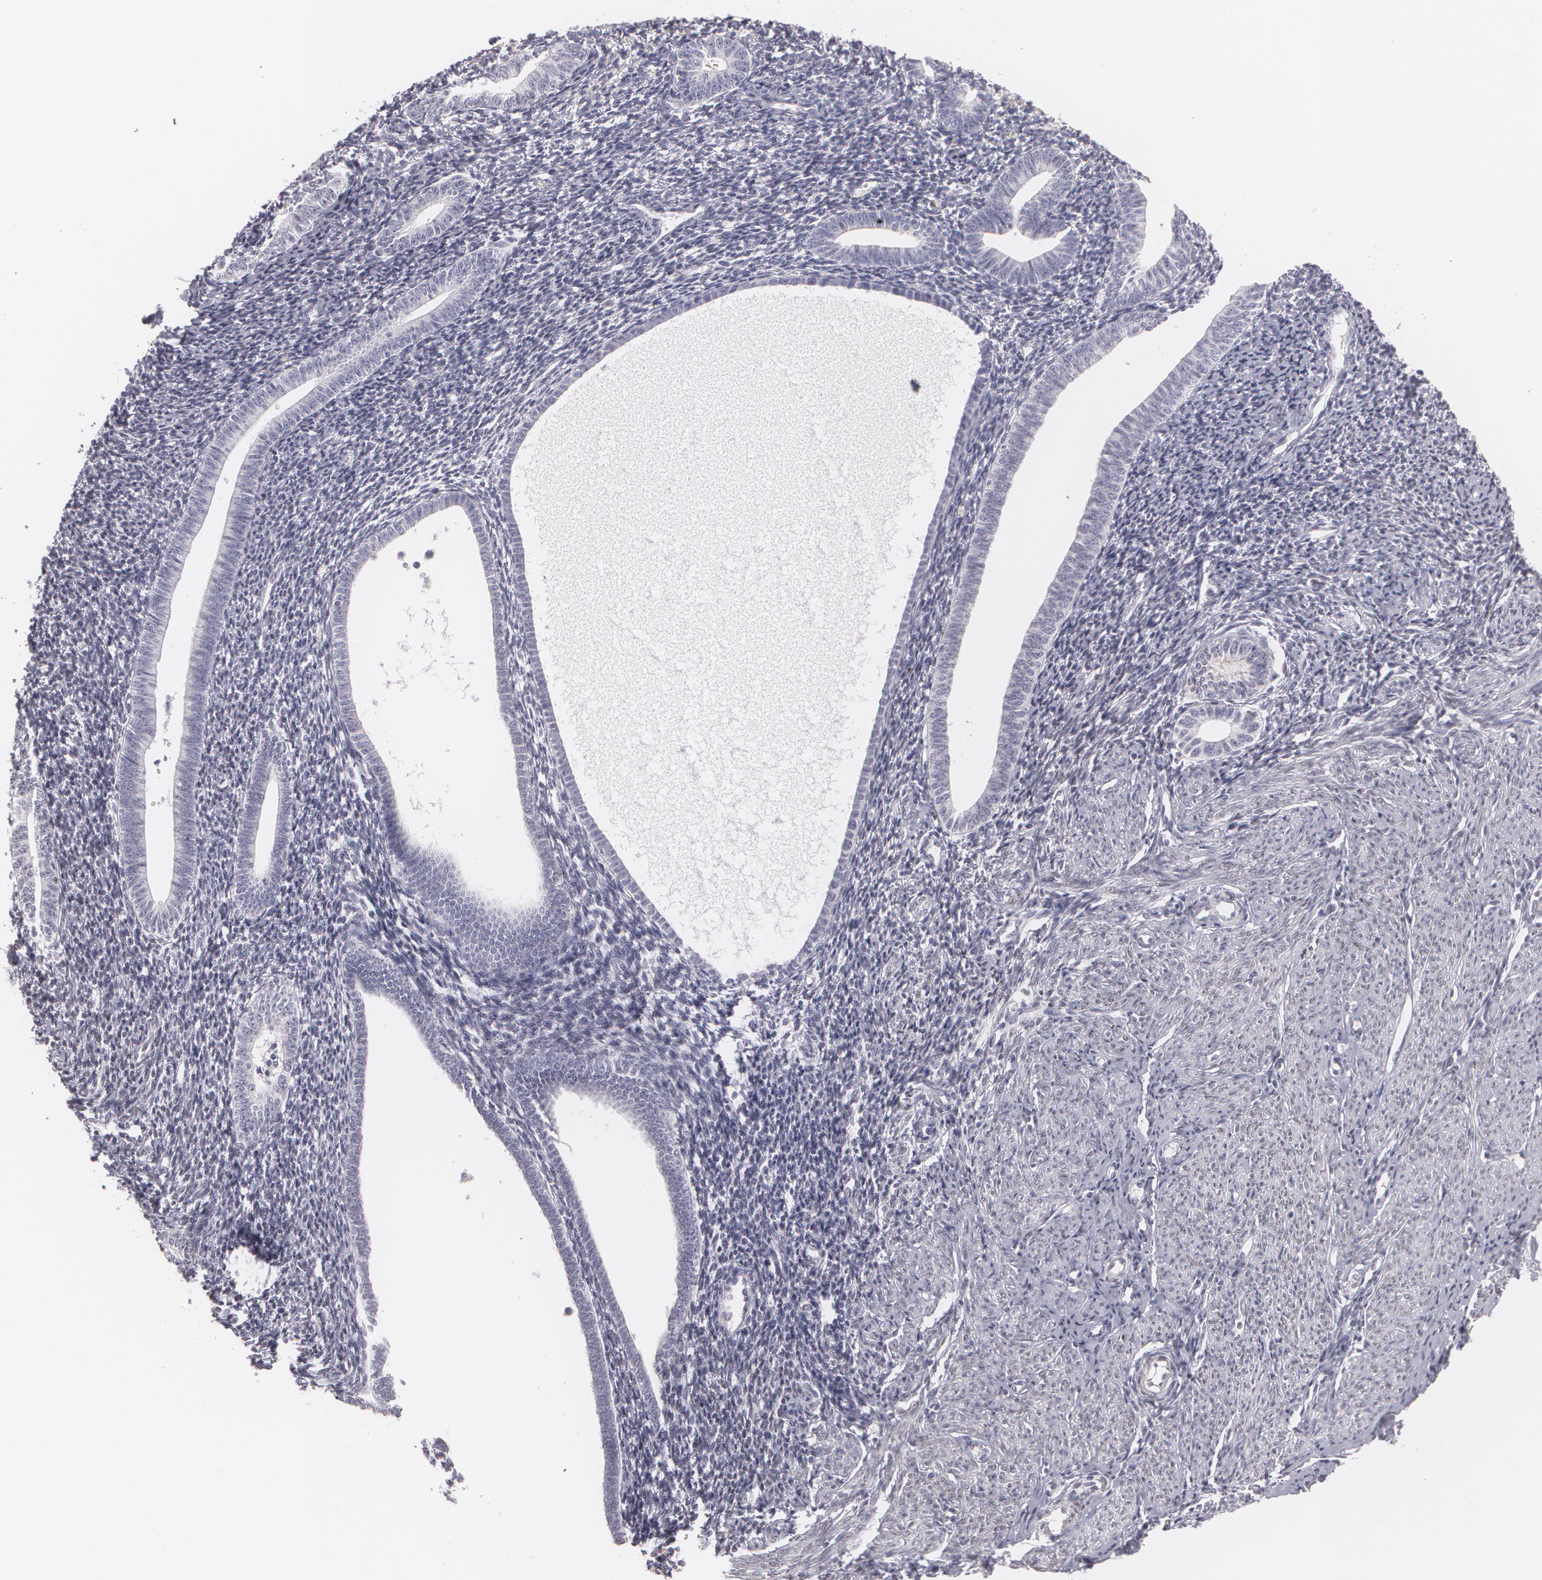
{"staining": {"intensity": "negative", "quantity": "none", "location": "none"}, "tissue": "endometrium", "cell_type": "Cells in endometrial stroma", "image_type": "normal", "snomed": [{"axis": "morphology", "description": "Normal tissue, NOS"}, {"axis": "topography", "description": "Endometrium"}], "caption": "The IHC photomicrograph has no significant staining in cells in endometrial stroma of endometrium. (IHC, brightfield microscopy, high magnification).", "gene": "ZBTB16", "patient": {"sex": "female", "age": 52}}